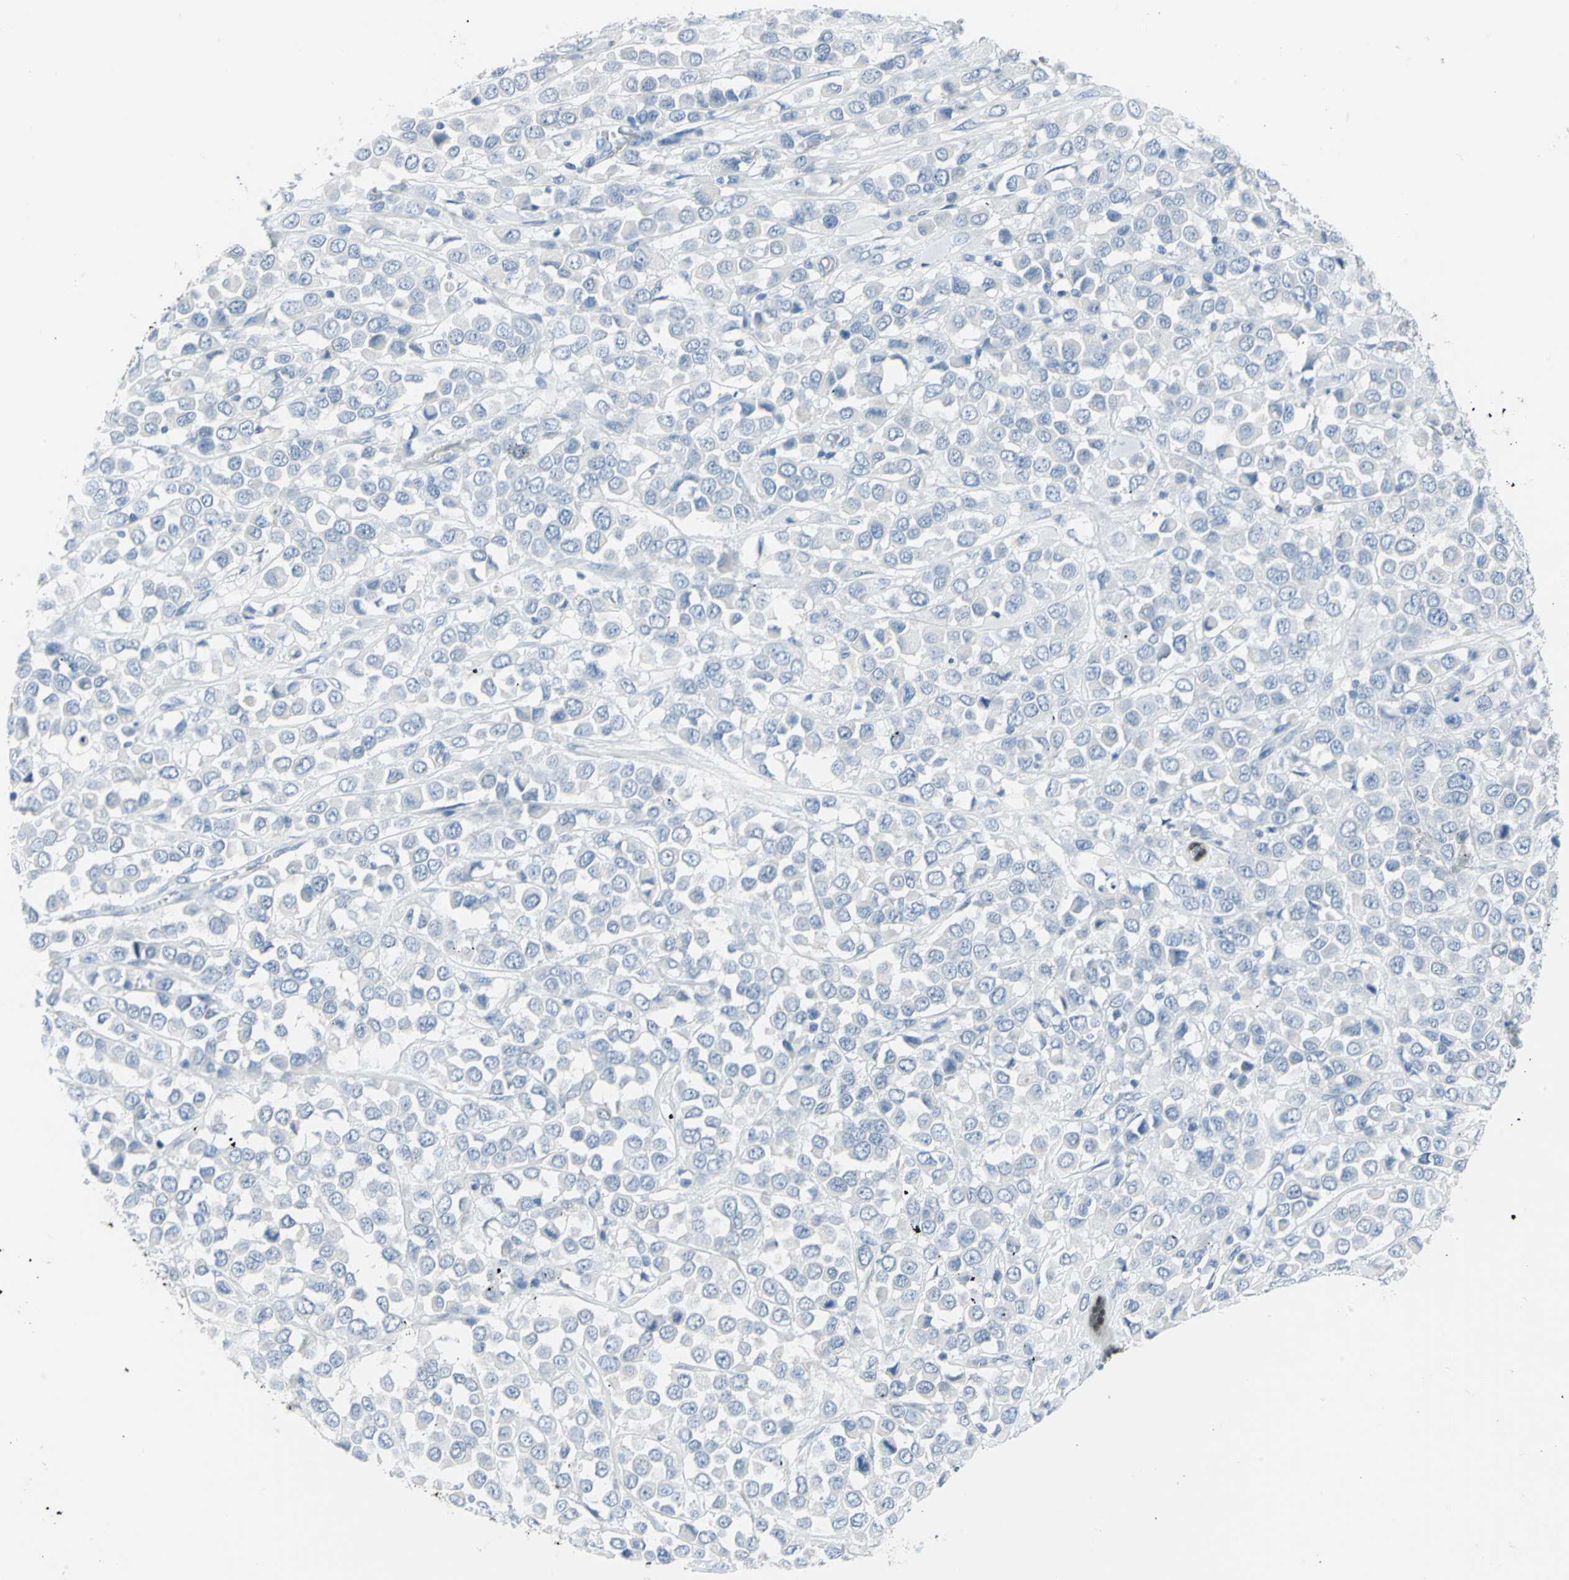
{"staining": {"intensity": "negative", "quantity": "none", "location": "none"}, "tissue": "breast cancer", "cell_type": "Tumor cells", "image_type": "cancer", "snomed": [{"axis": "morphology", "description": "Duct carcinoma"}, {"axis": "topography", "description": "Breast"}], "caption": "DAB immunohistochemical staining of human breast cancer (intraductal carcinoma) displays no significant positivity in tumor cells.", "gene": "SFN", "patient": {"sex": "female", "age": 61}}